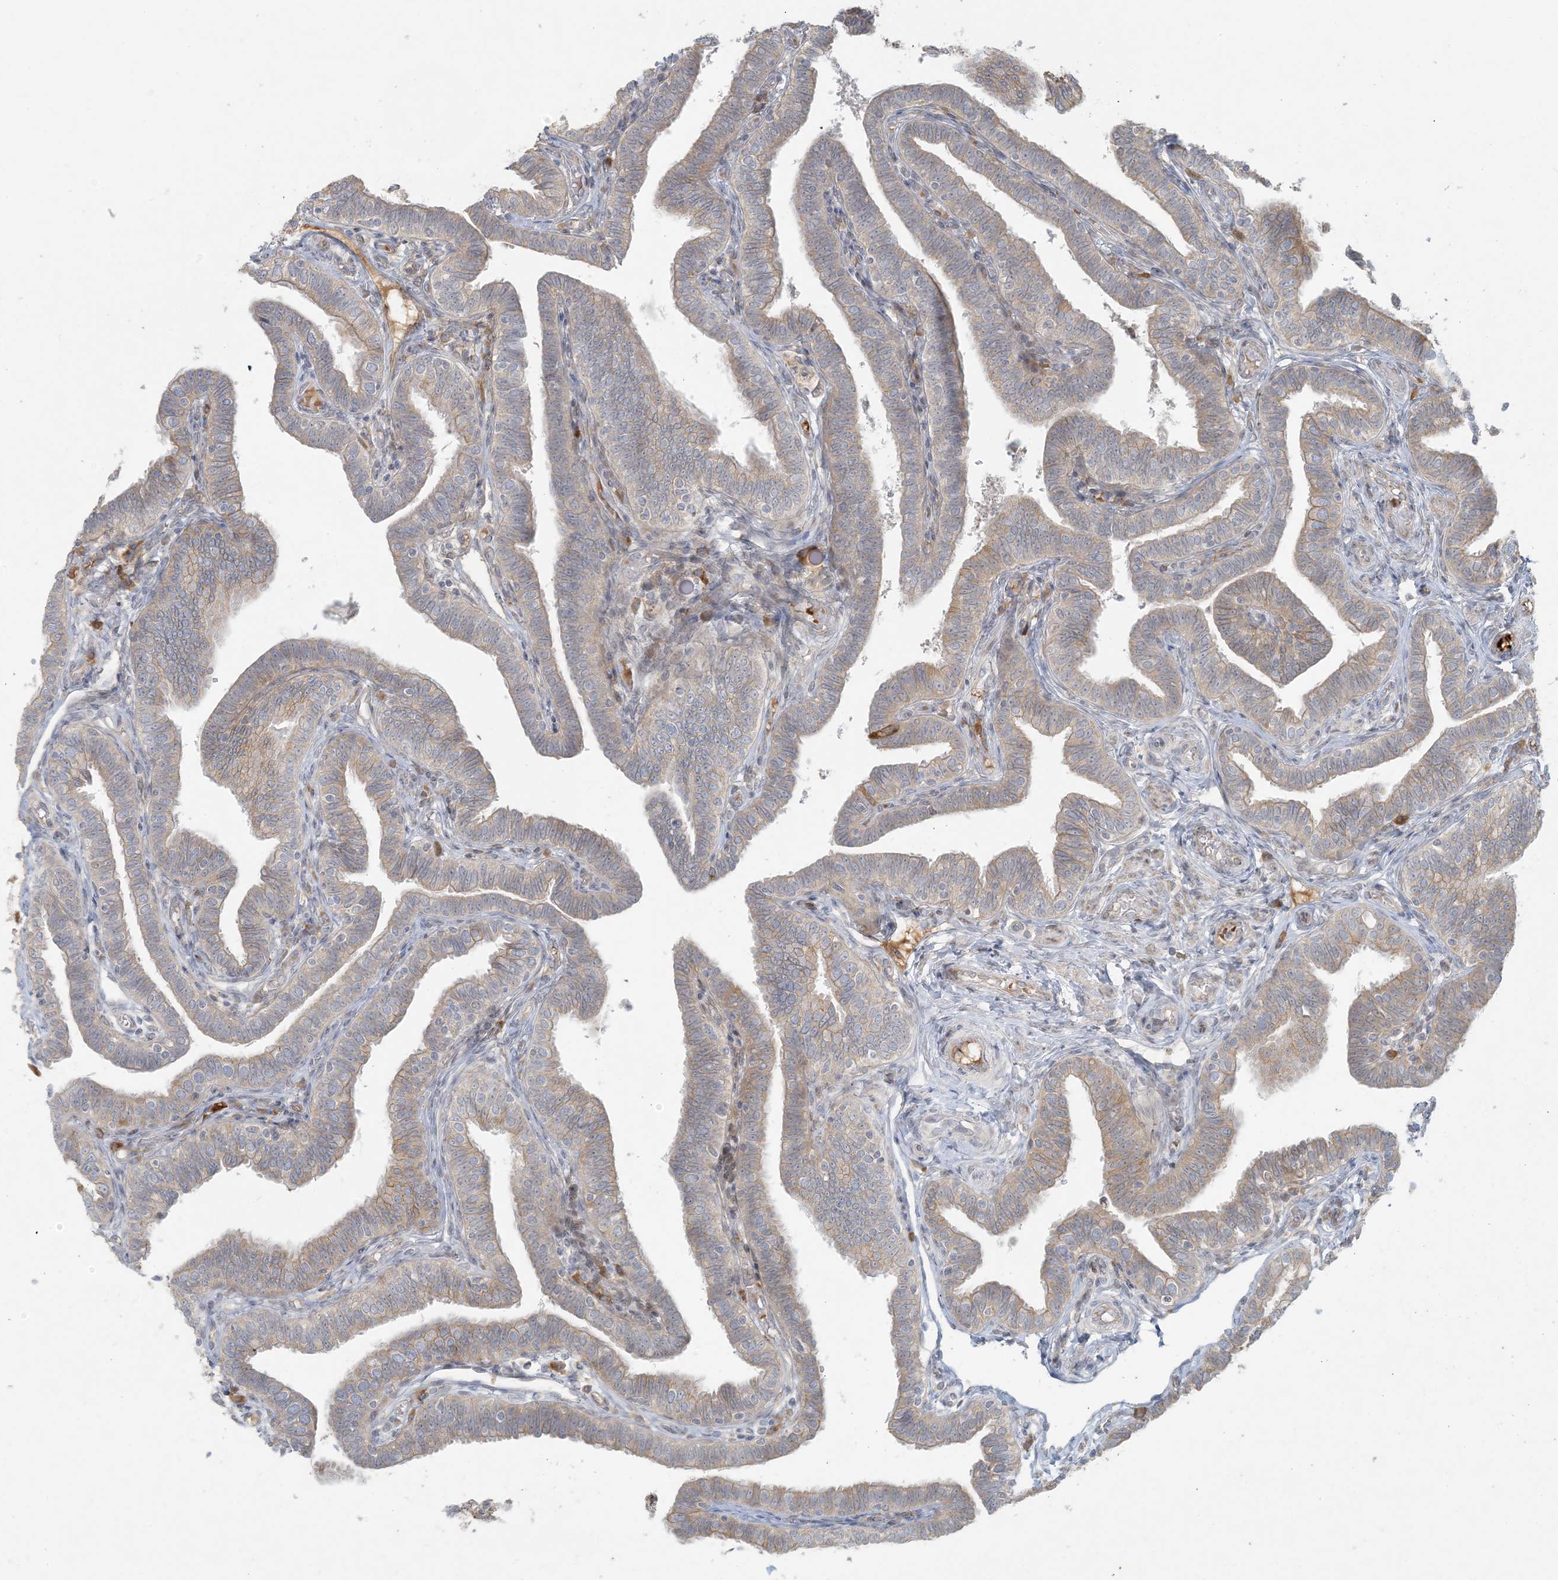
{"staining": {"intensity": "strong", "quantity": "25%-75%", "location": "cytoplasmic/membranous"}, "tissue": "fallopian tube", "cell_type": "Glandular cells", "image_type": "normal", "snomed": [{"axis": "morphology", "description": "Normal tissue, NOS"}, {"axis": "topography", "description": "Fallopian tube"}], "caption": "Protein expression analysis of benign fallopian tube reveals strong cytoplasmic/membranous positivity in approximately 25%-75% of glandular cells. The staining is performed using DAB (3,3'-diaminobenzidine) brown chromogen to label protein expression. The nuclei are counter-stained blue using hematoxylin.", "gene": "HACL1", "patient": {"sex": "female", "age": 39}}